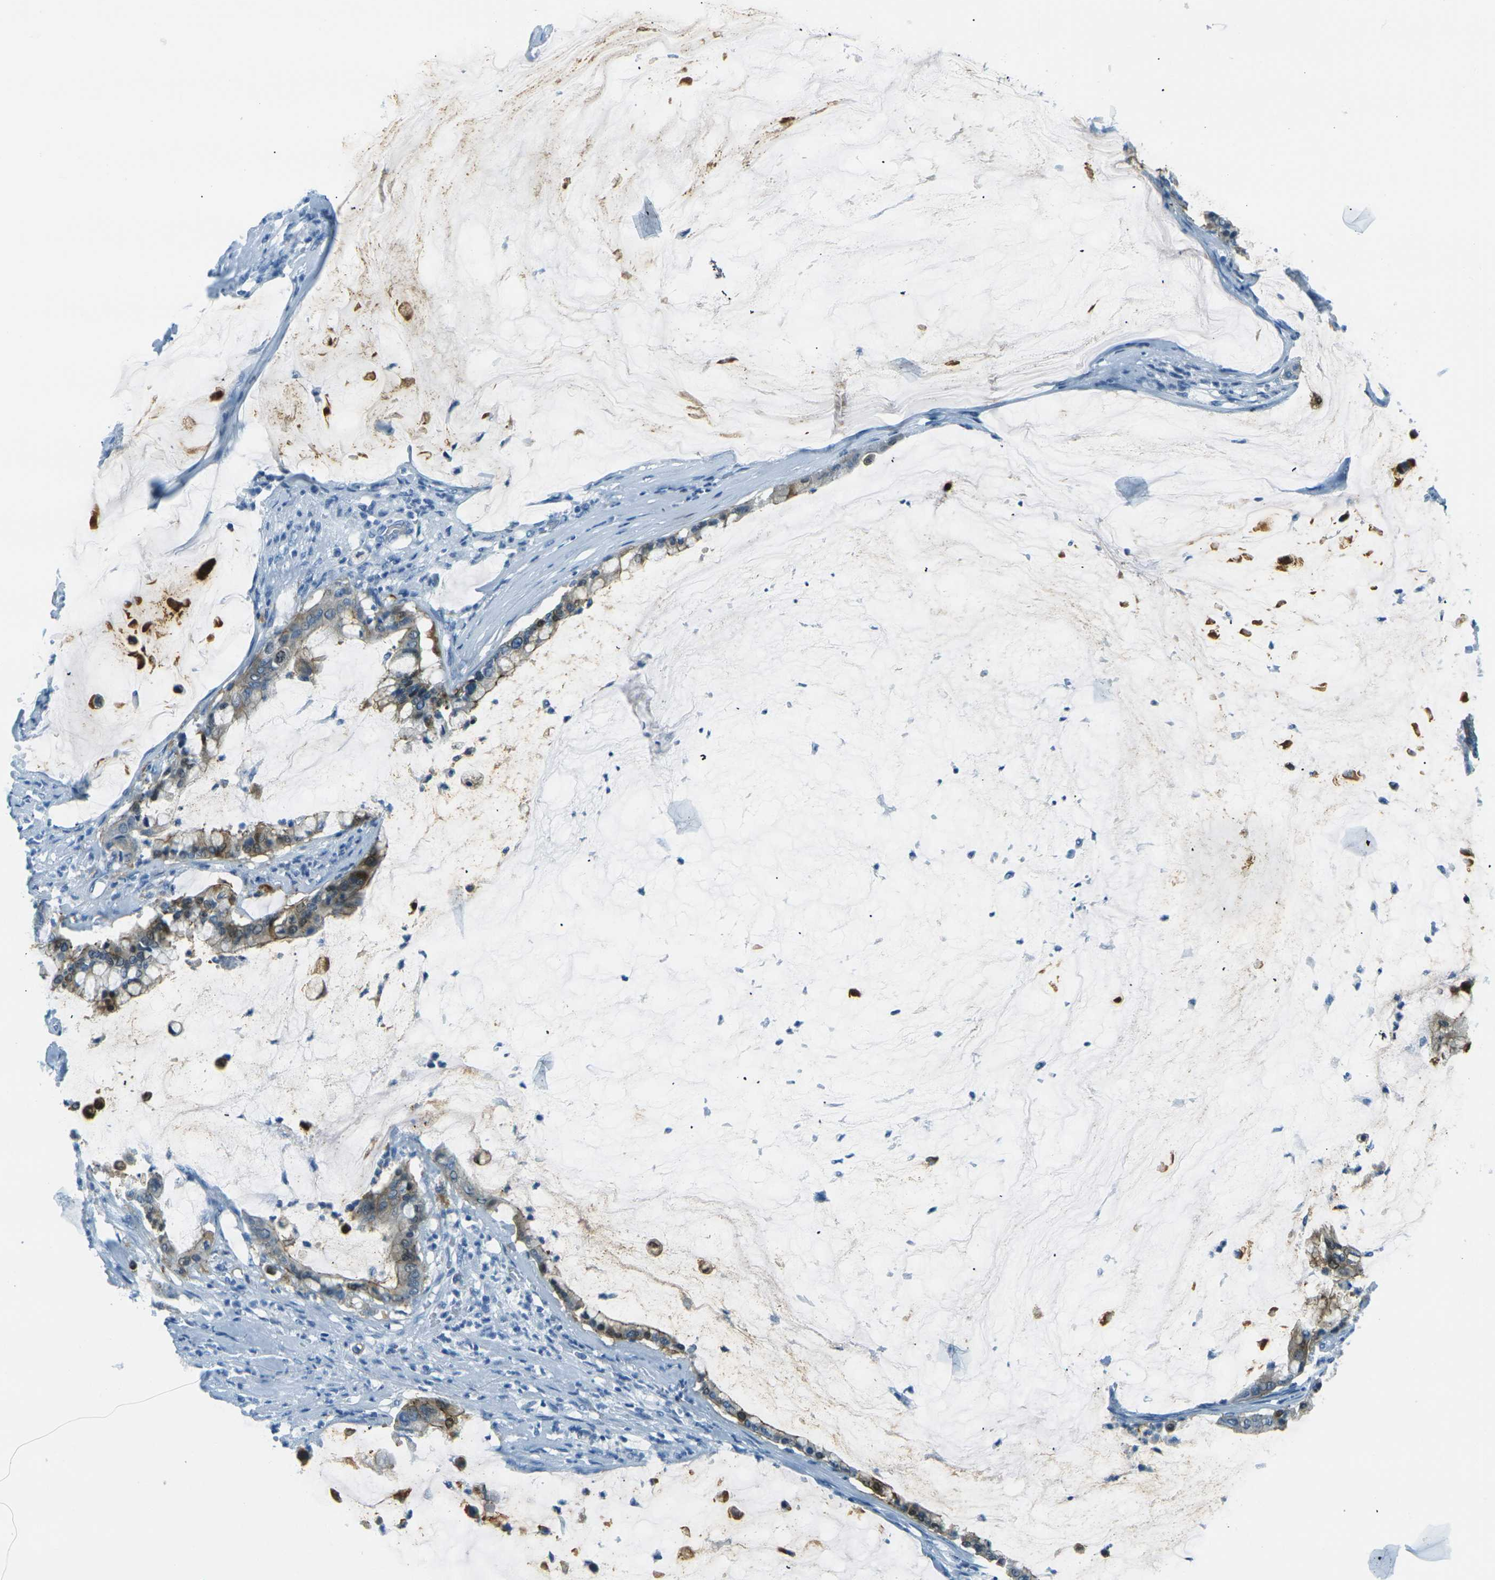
{"staining": {"intensity": "moderate", "quantity": "25%-75%", "location": "cytoplasmic/membranous"}, "tissue": "pancreatic cancer", "cell_type": "Tumor cells", "image_type": "cancer", "snomed": [{"axis": "morphology", "description": "Adenocarcinoma, NOS"}, {"axis": "topography", "description": "Pancreas"}], "caption": "Protein expression analysis of pancreatic cancer (adenocarcinoma) displays moderate cytoplasmic/membranous staining in about 25%-75% of tumor cells. (brown staining indicates protein expression, while blue staining denotes nuclei).", "gene": "OCLN", "patient": {"sex": "male", "age": 41}}